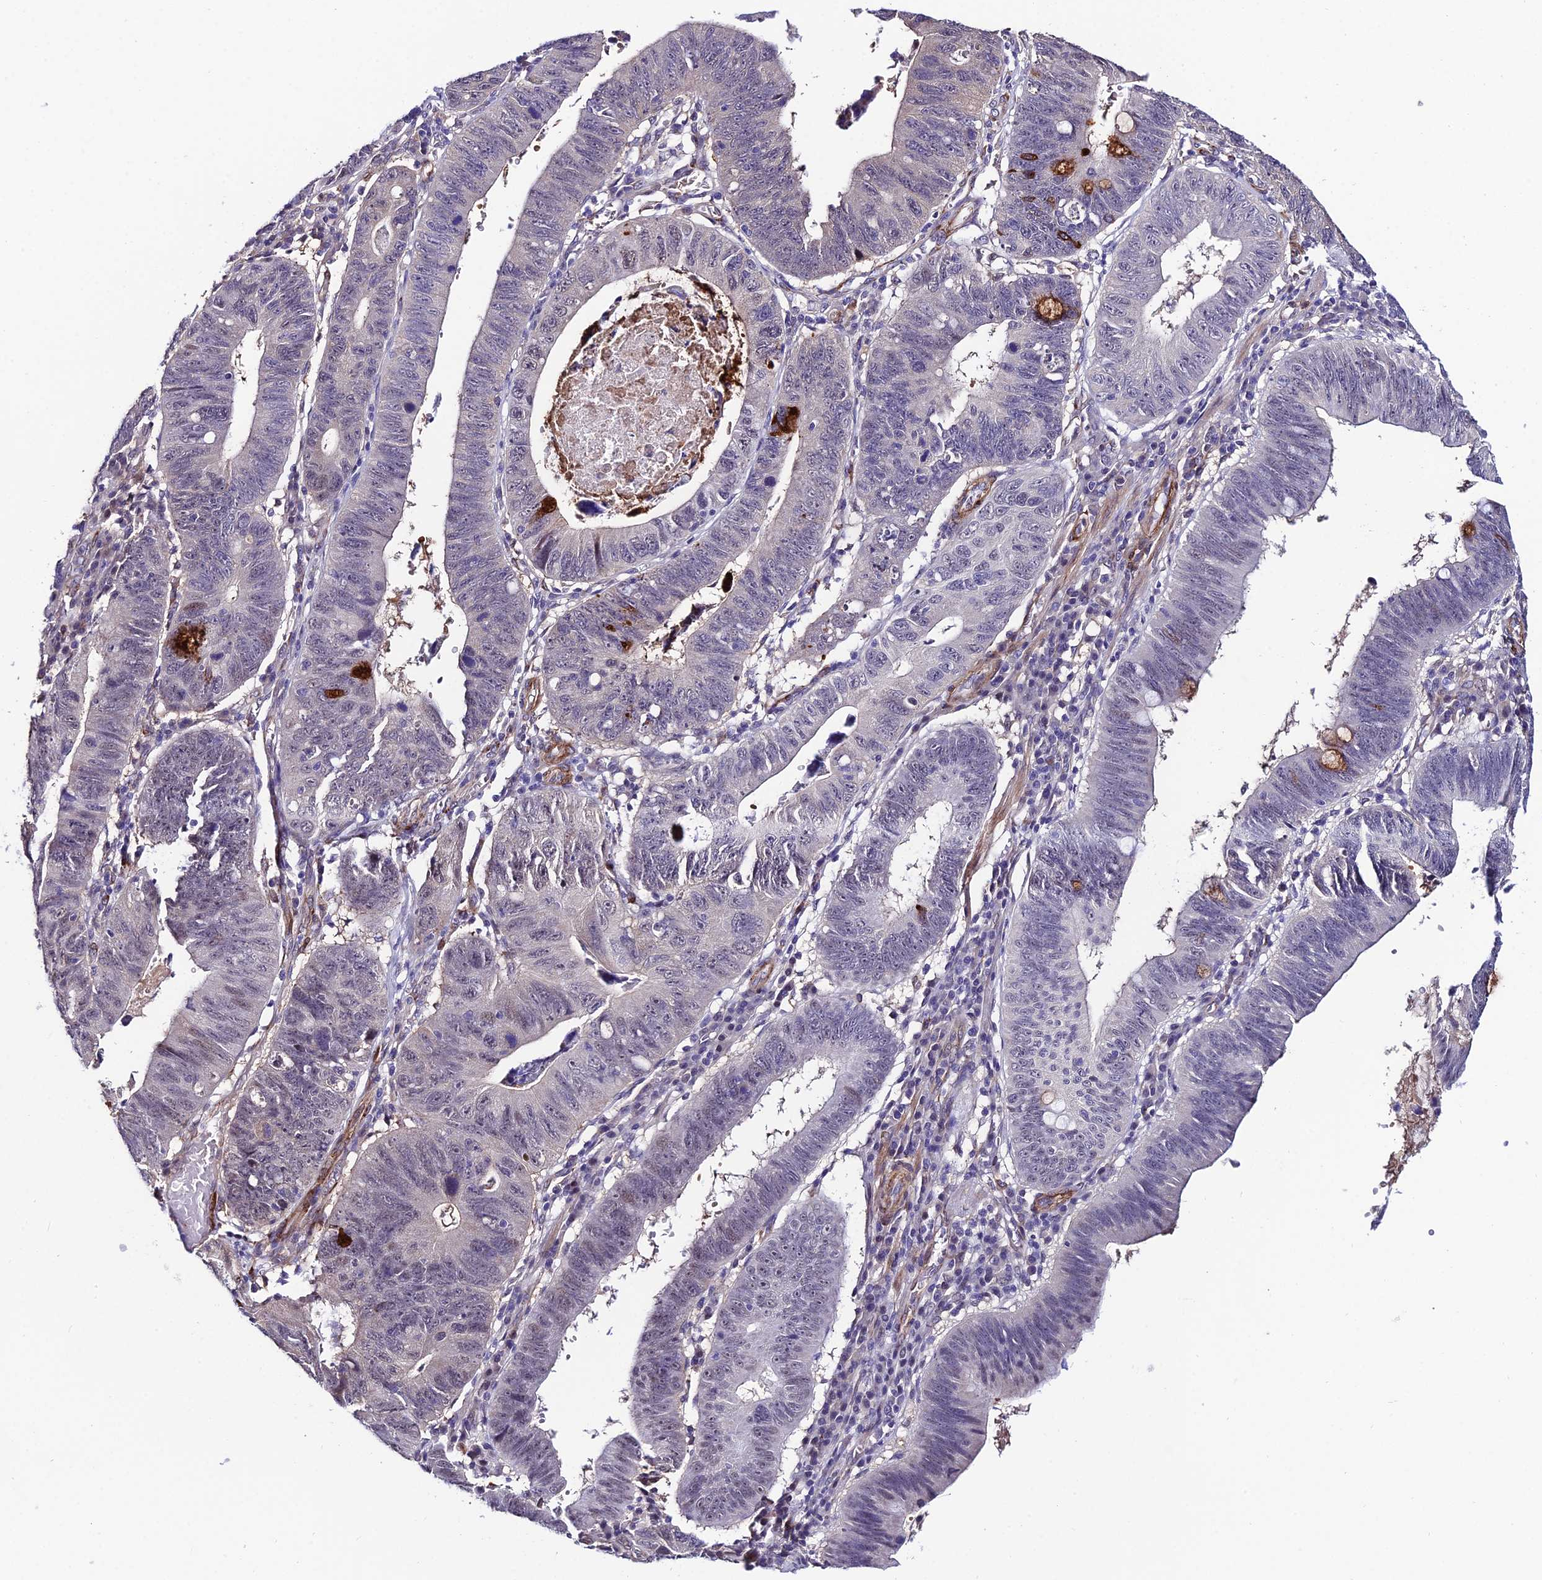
{"staining": {"intensity": "strong", "quantity": "<25%", "location": "cytoplasmic/membranous"}, "tissue": "stomach cancer", "cell_type": "Tumor cells", "image_type": "cancer", "snomed": [{"axis": "morphology", "description": "Adenocarcinoma, NOS"}, {"axis": "topography", "description": "Stomach"}], "caption": "Protein analysis of stomach cancer (adenocarcinoma) tissue displays strong cytoplasmic/membranous positivity in about <25% of tumor cells. The staining was performed using DAB (3,3'-diaminobenzidine), with brown indicating positive protein expression. Nuclei are stained blue with hematoxylin.", "gene": "SYT15", "patient": {"sex": "male", "age": 59}}